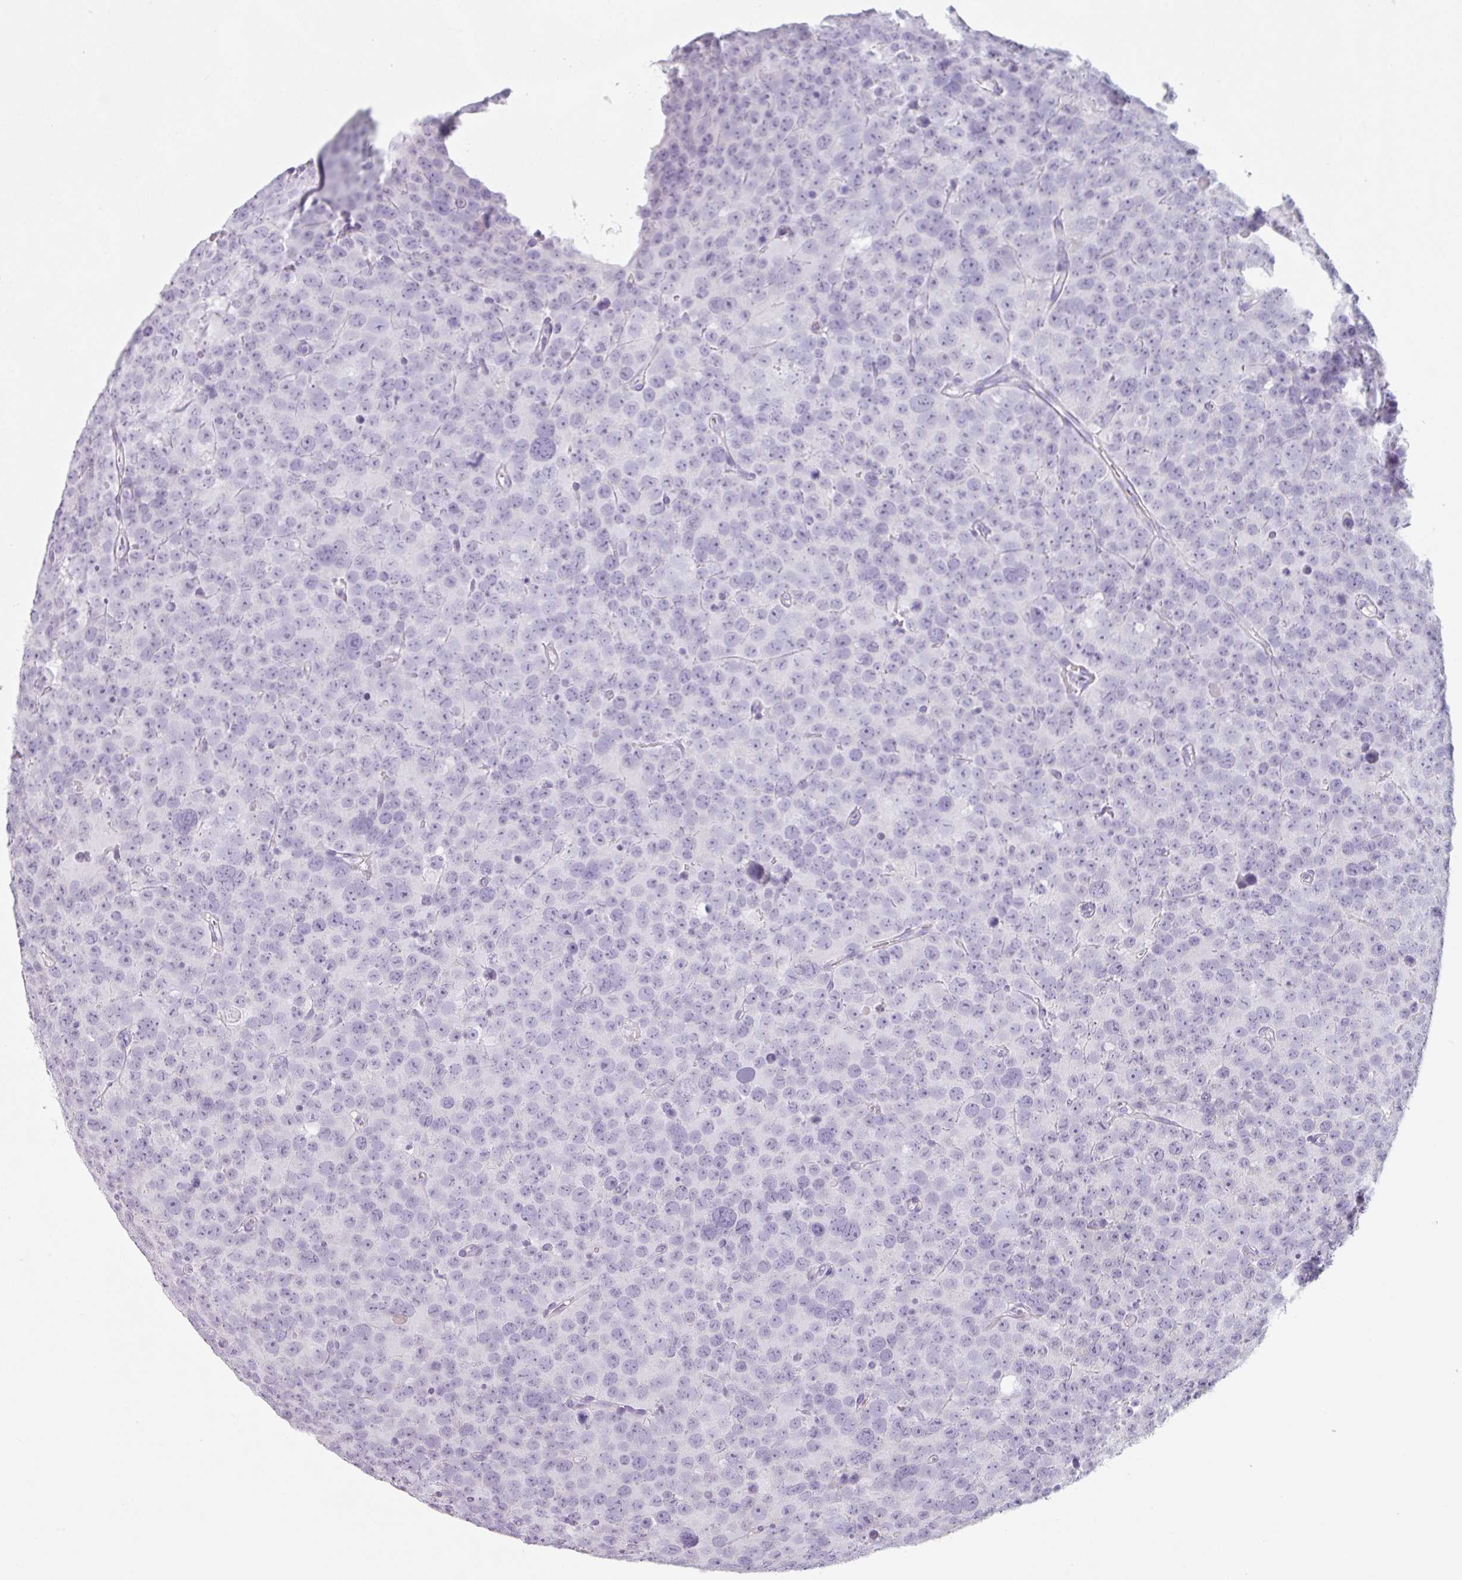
{"staining": {"intensity": "negative", "quantity": "none", "location": "none"}, "tissue": "testis cancer", "cell_type": "Tumor cells", "image_type": "cancer", "snomed": [{"axis": "morphology", "description": "Seminoma, NOS"}, {"axis": "topography", "description": "Testis"}], "caption": "Immunohistochemical staining of human seminoma (testis) exhibits no significant staining in tumor cells.", "gene": "SFTPA1", "patient": {"sex": "male", "age": 71}}